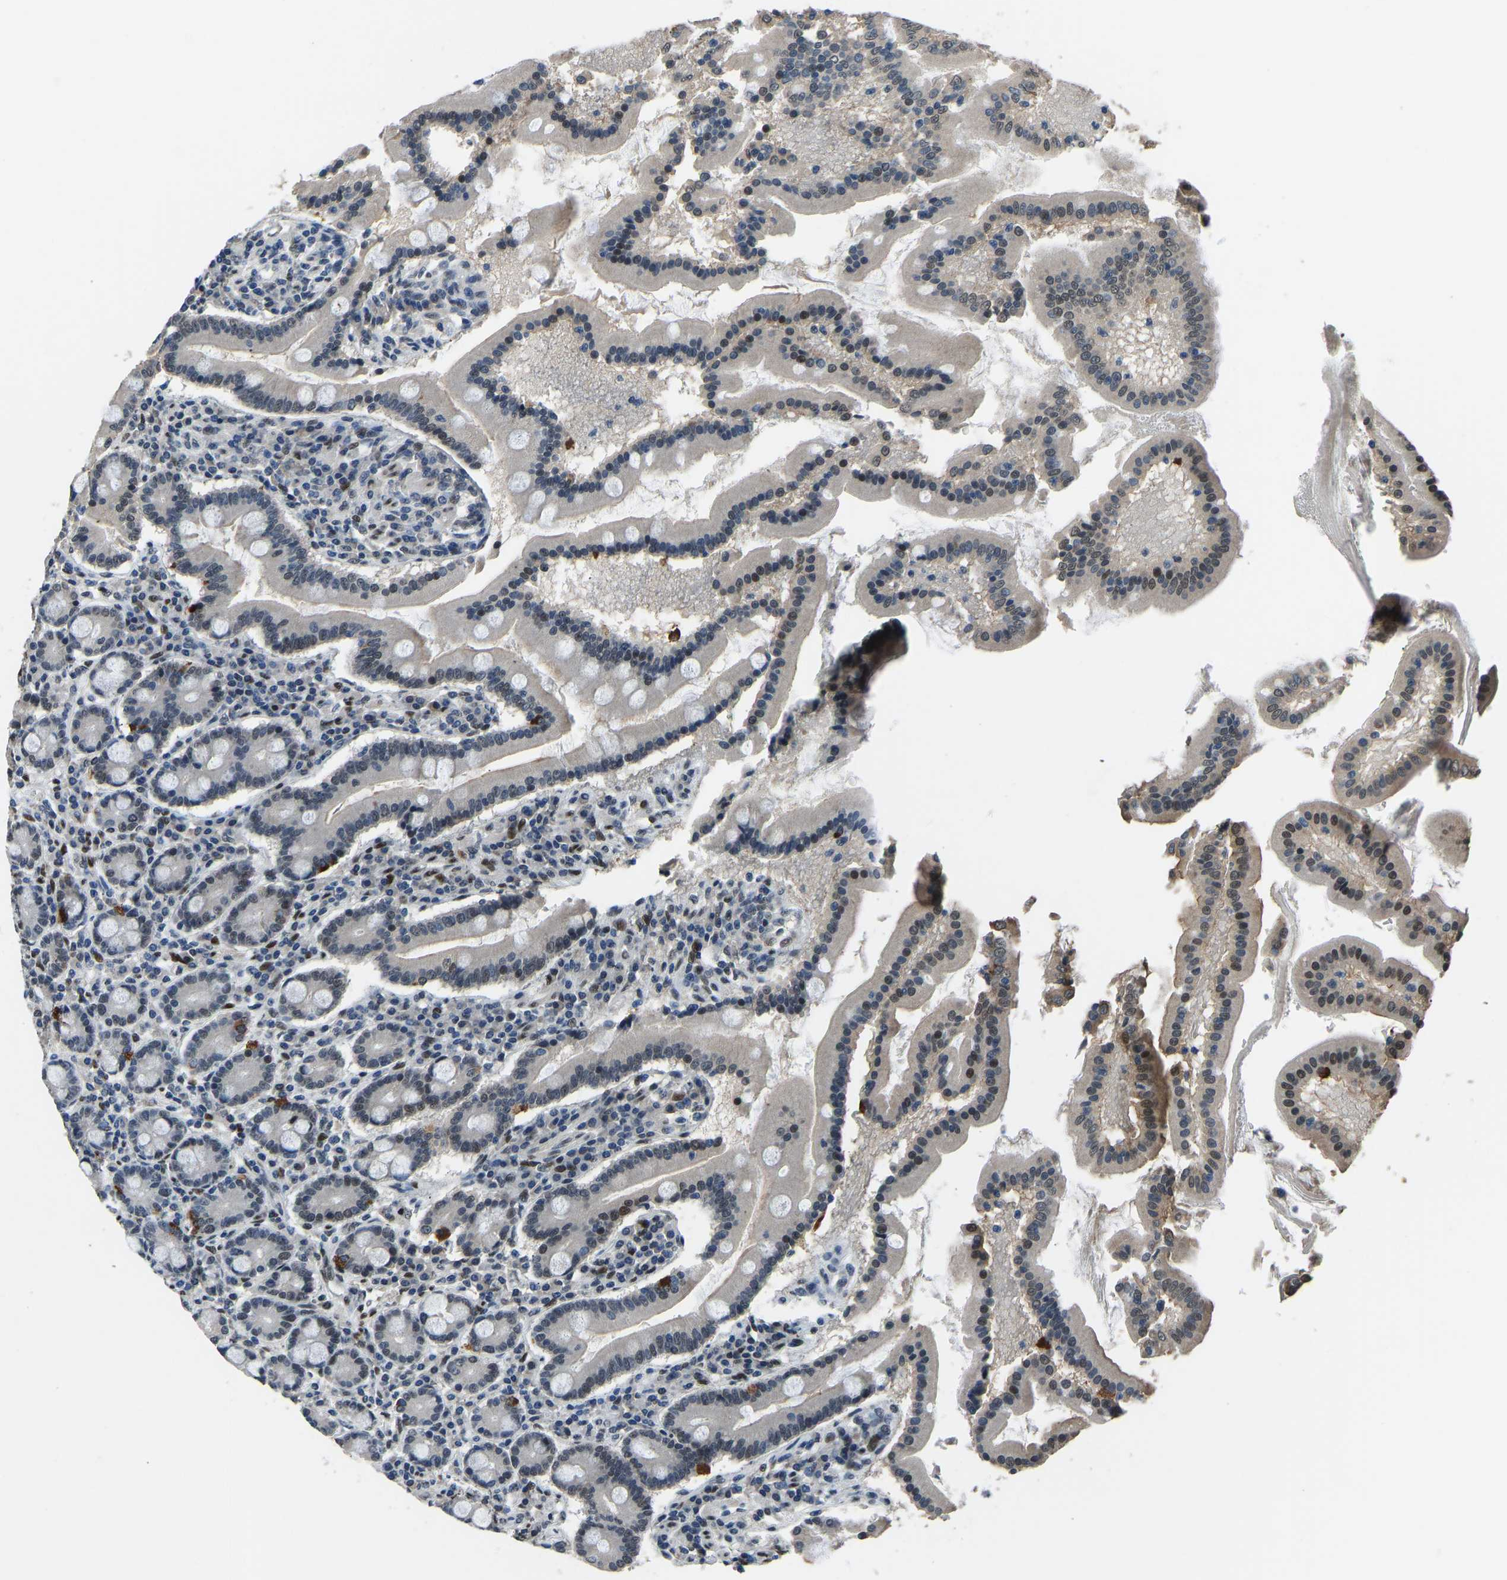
{"staining": {"intensity": "moderate", "quantity": "25%-75%", "location": "cytoplasmic/membranous,nuclear"}, "tissue": "duodenum", "cell_type": "Glandular cells", "image_type": "normal", "snomed": [{"axis": "morphology", "description": "Normal tissue, NOS"}, {"axis": "topography", "description": "Duodenum"}], "caption": "Duodenum stained with DAB (3,3'-diaminobenzidine) IHC reveals medium levels of moderate cytoplasmic/membranous,nuclear expression in approximately 25%-75% of glandular cells.", "gene": "FOS", "patient": {"sex": "male", "age": 50}}